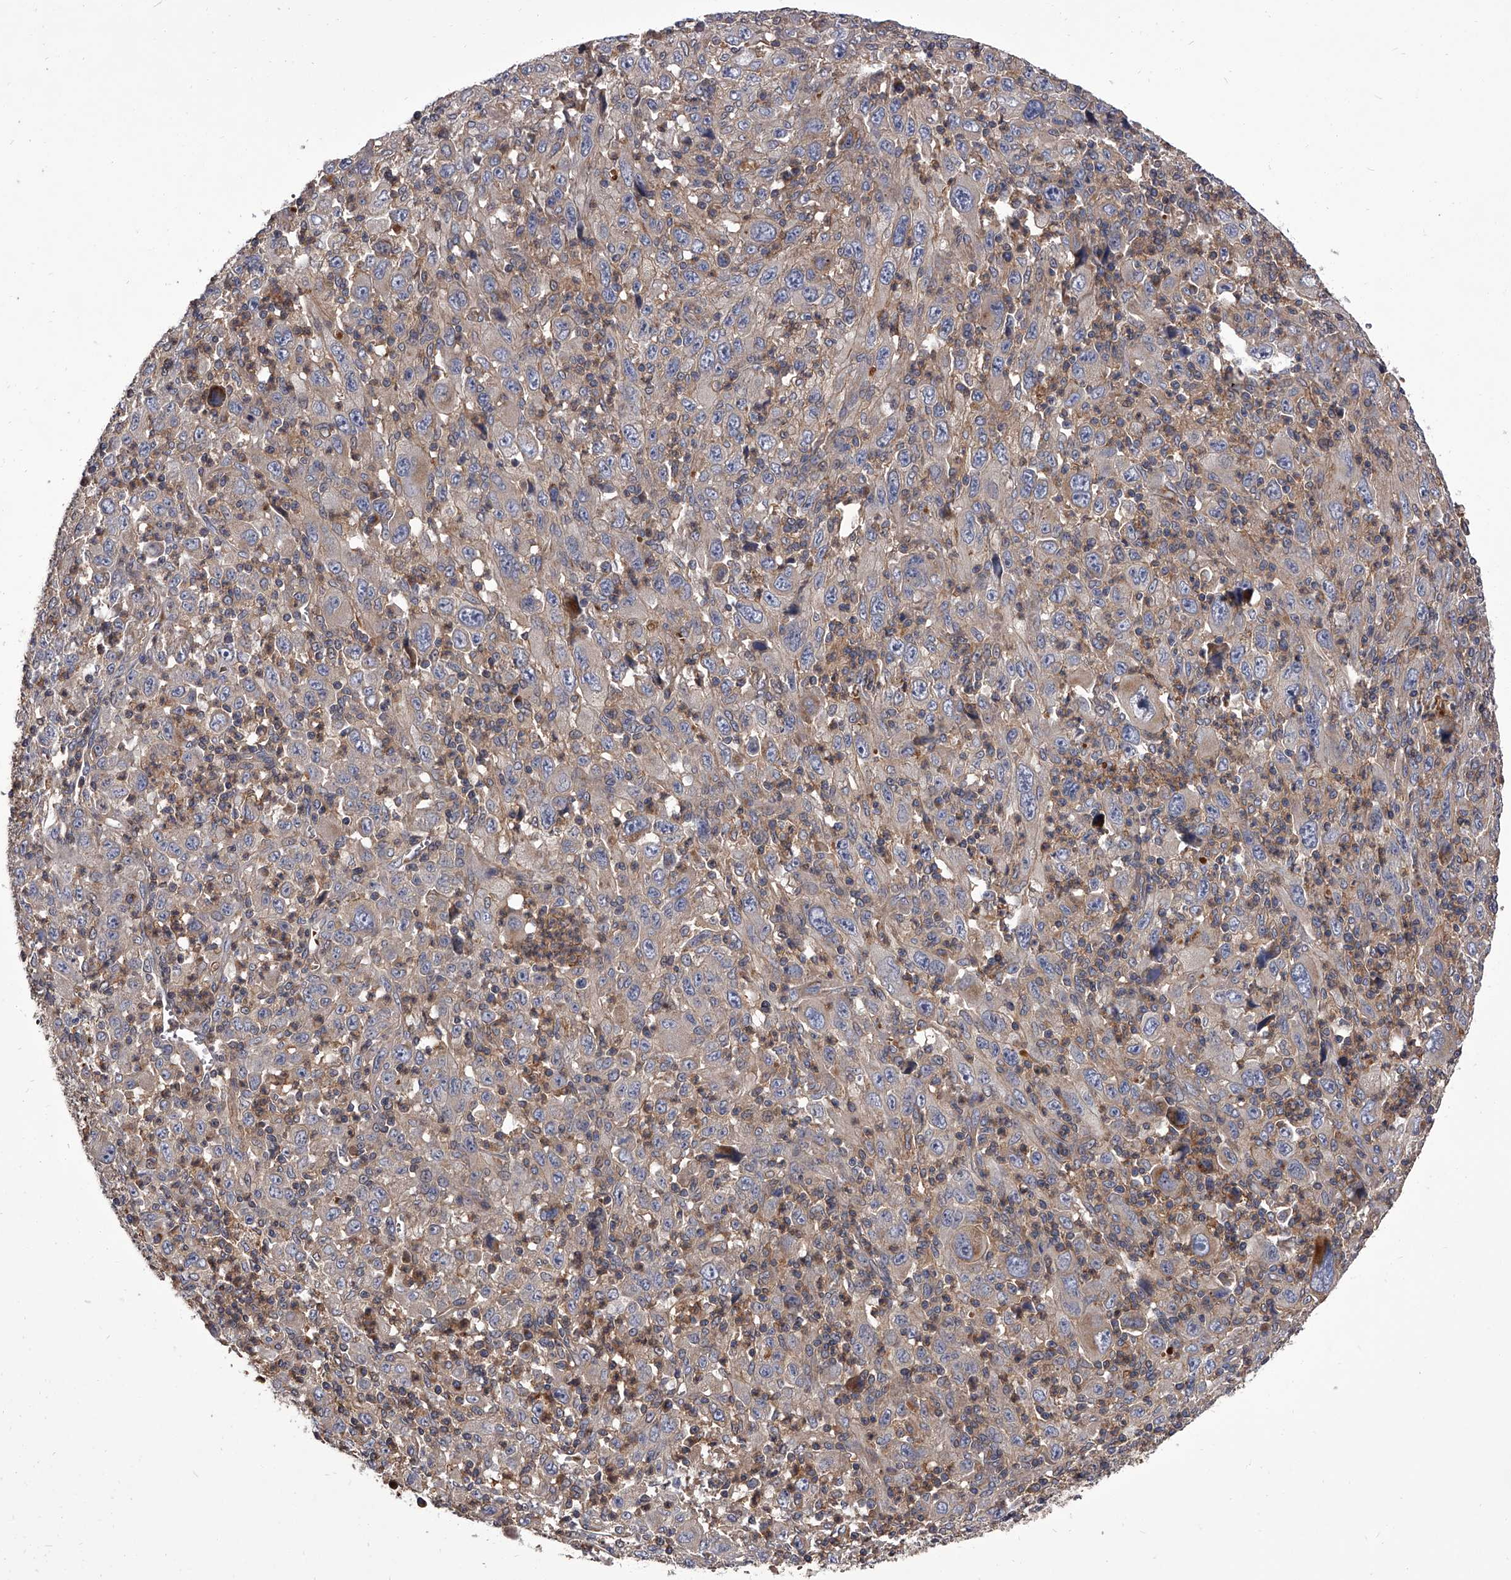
{"staining": {"intensity": "weak", "quantity": "<25%", "location": "cytoplasmic/membranous"}, "tissue": "melanoma", "cell_type": "Tumor cells", "image_type": "cancer", "snomed": [{"axis": "morphology", "description": "Malignant melanoma, Metastatic site"}, {"axis": "topography", "description": "Skin"}], "caption": "Immunohistochemical staining of human melanoma reveals no significant positivity in tumor cells.", "gene": "STK36", "patient": {"sex": "female", "age": 56}}